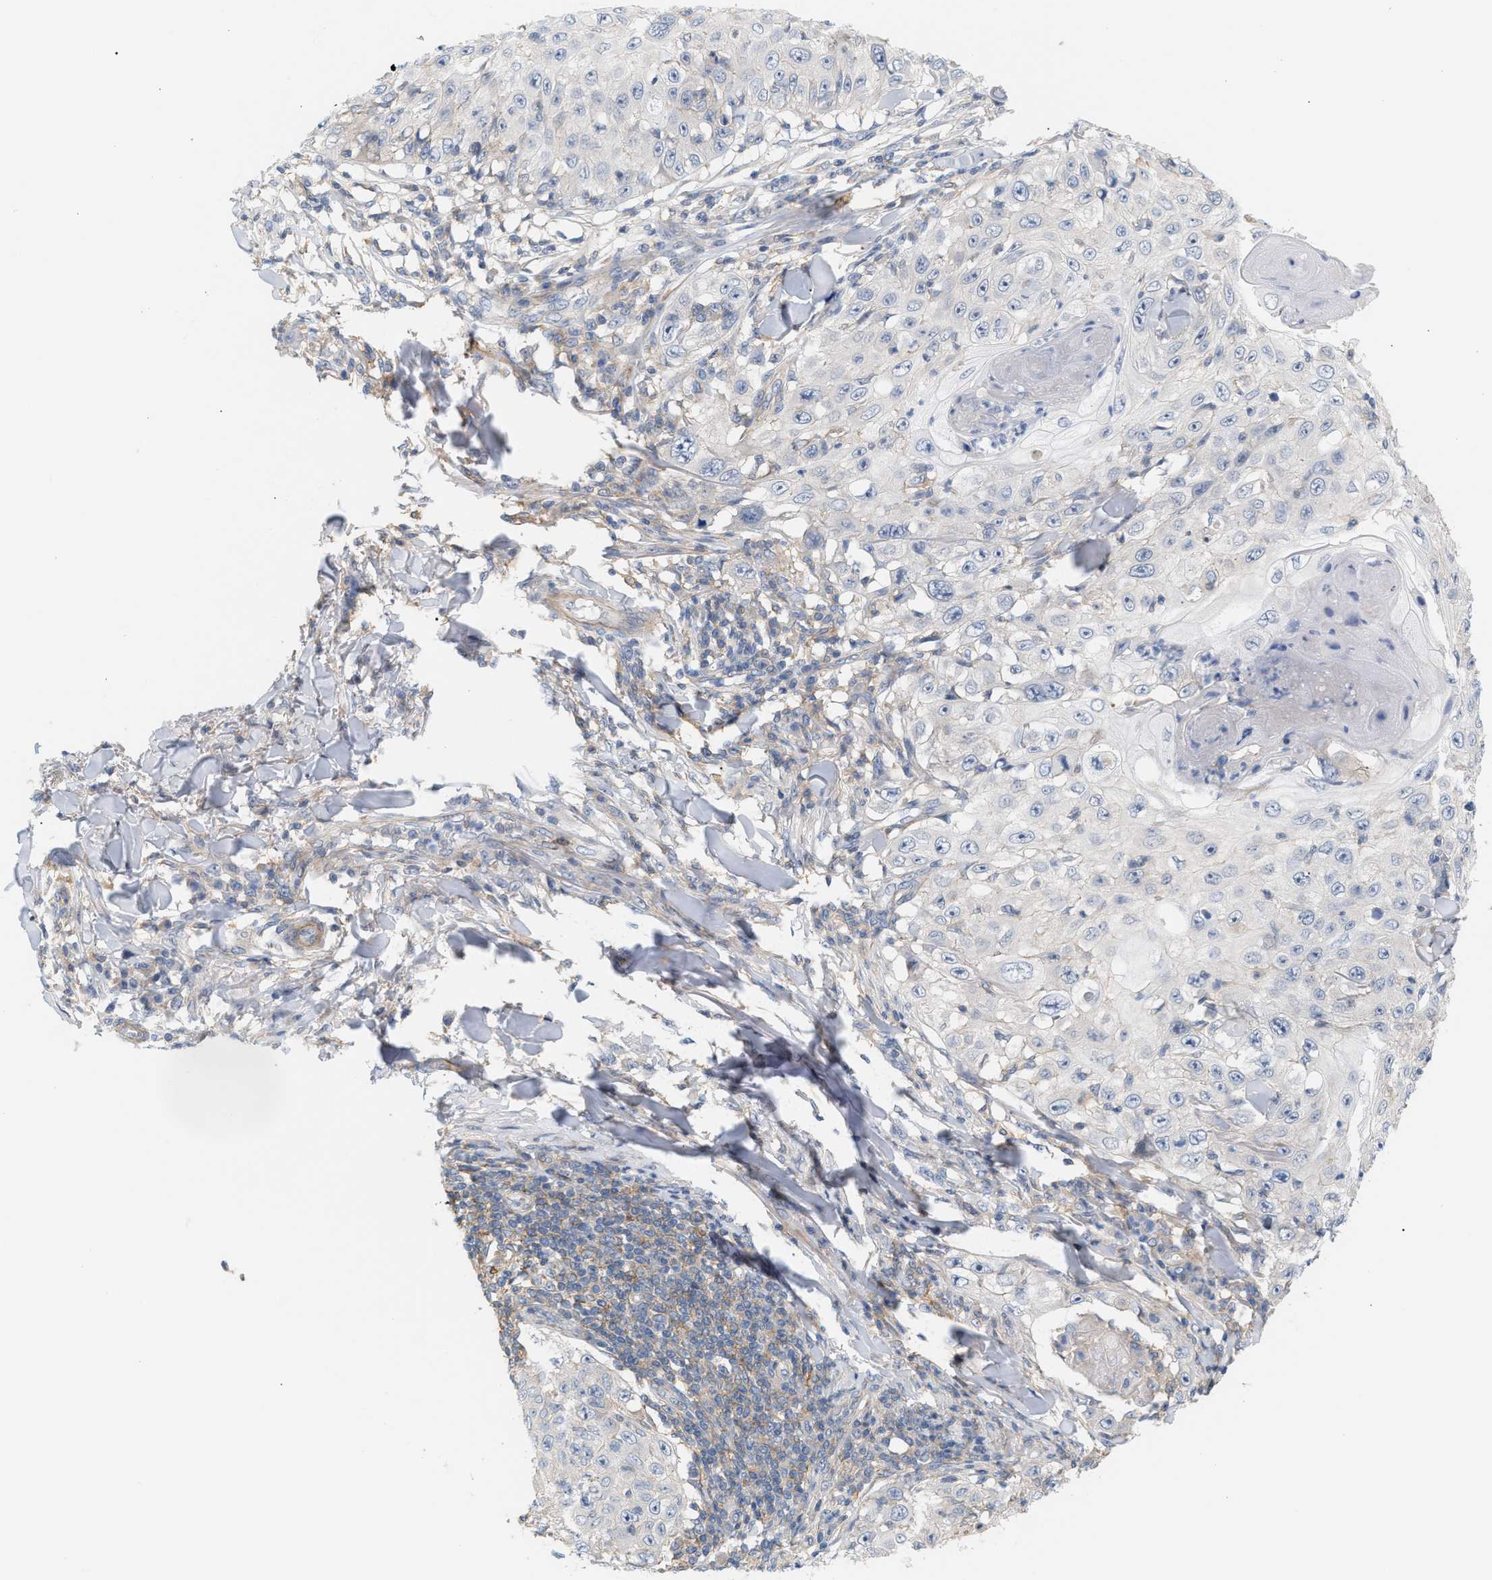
{"staining": {"intensity": "negative", "quantity": "none", "location": "none"}, "tissue": "skin cancer", "cell_type": "Tumor cells", "image_type": "cancer", "snomed": [{"axis": "morphology", "description": "Squamous cell carcinoma, NOS"}, {"axis": "topography", "description": "Skin"}], "caption": "Squamous cell carcinoma (skin) was stained to show a protein in brown. There is no significant expression in tumor cells.", "gene": "LRCH1", "patient": {"sex": "male", "age": 86}}